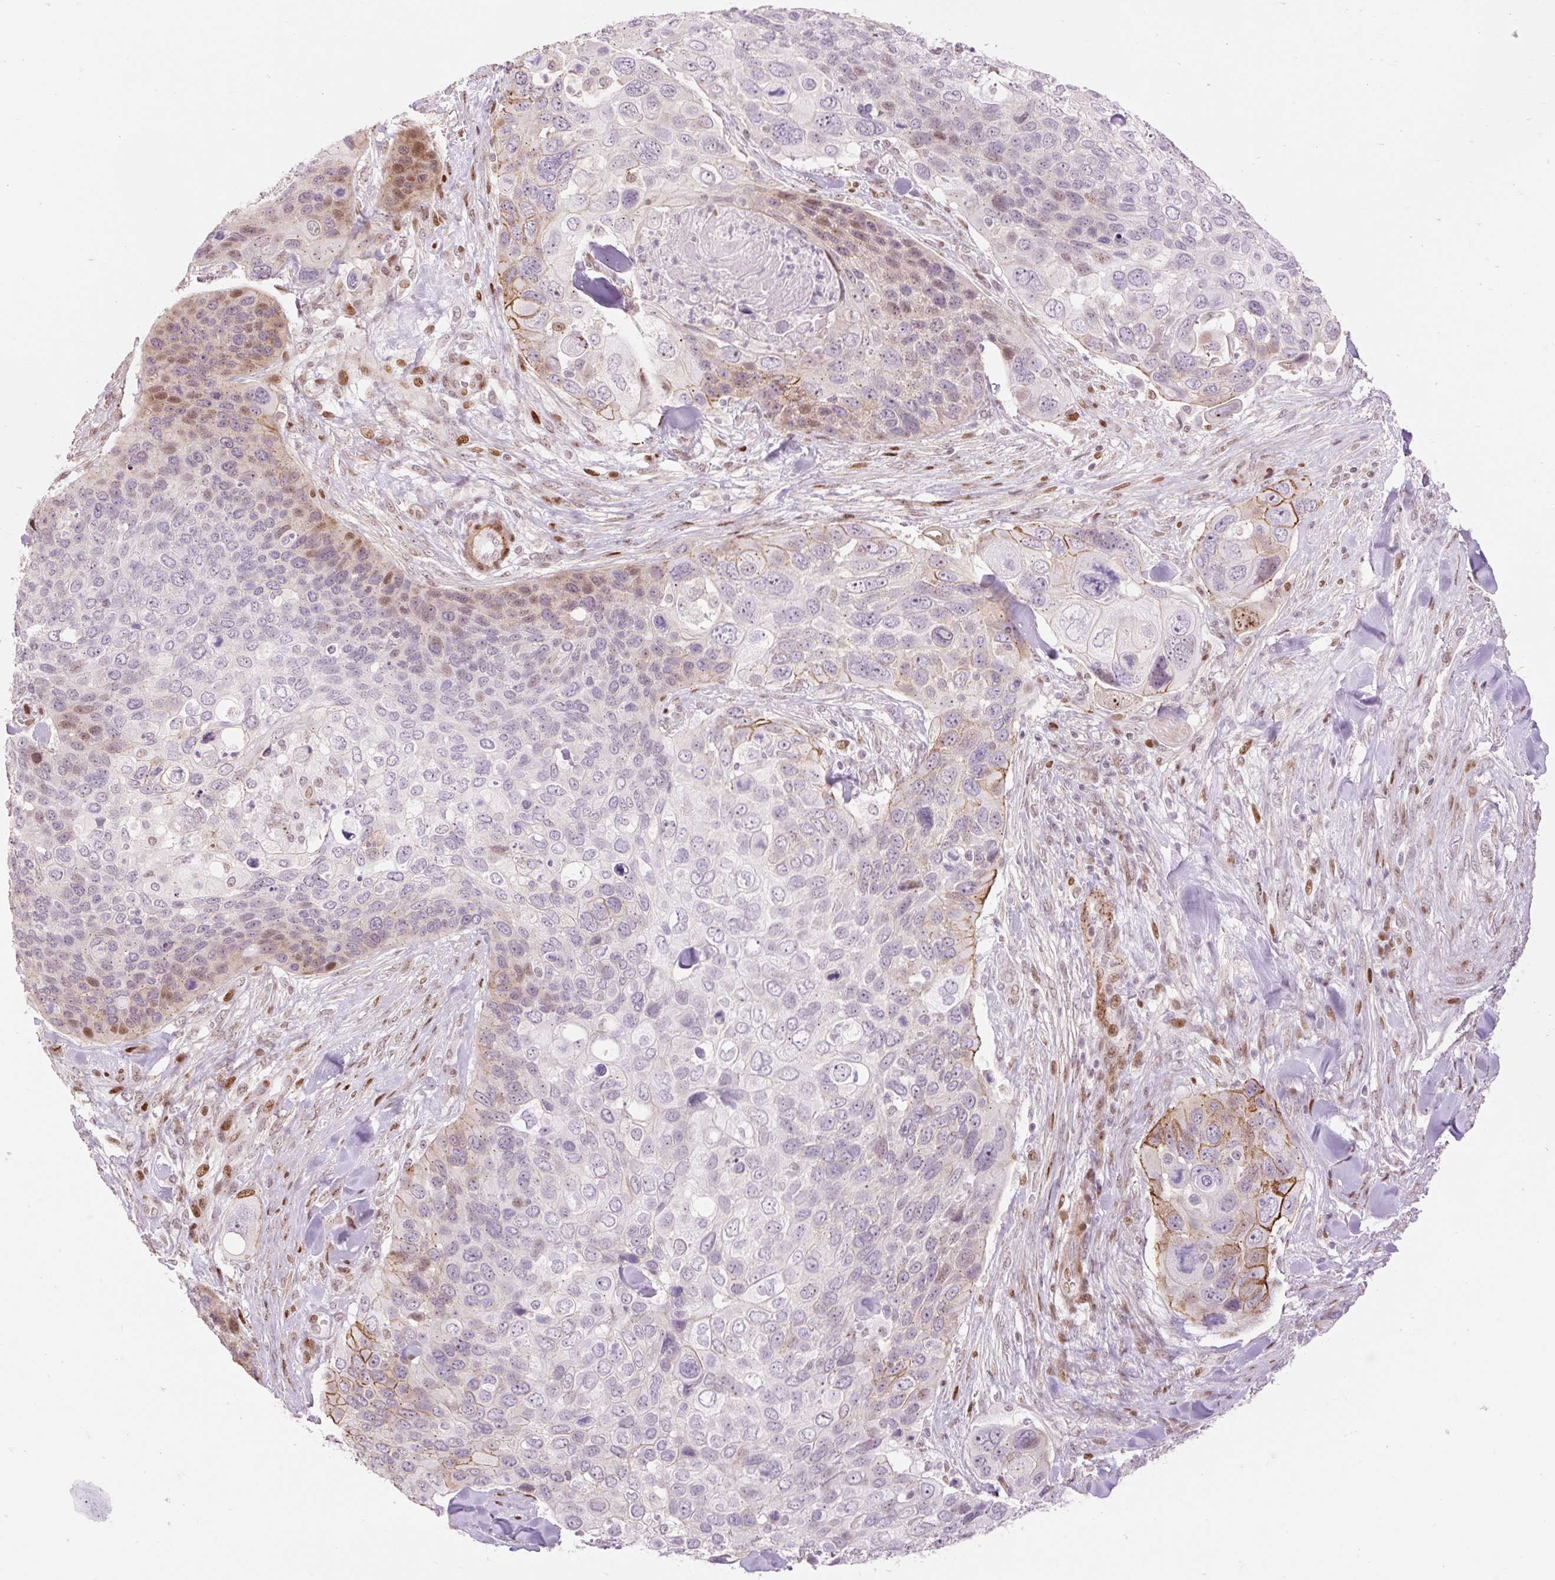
{"staining": {"intensity": "moderate", "quantity": "<25%", "location": "cytoplasmic/membranous,nuclear"}, "tissue": "skin cancer", "cell_type": "Tumor cells", "image_type": "cancer", "snomed": [{"axis": "morphology", "description": "Basal cell carcinoma"}, {"axis": "topography", "description": "Skin"}], "caption": "DAB immunohistochemical staining of skin cancer exhibits moderate cytoplasmic/membranous and nuclear protein staining in approximately <25% of tumor cells. Nuclei are stained in blue.", "gene": "RIPPLY3", "patient": {"sex": "female", "age": 74}}